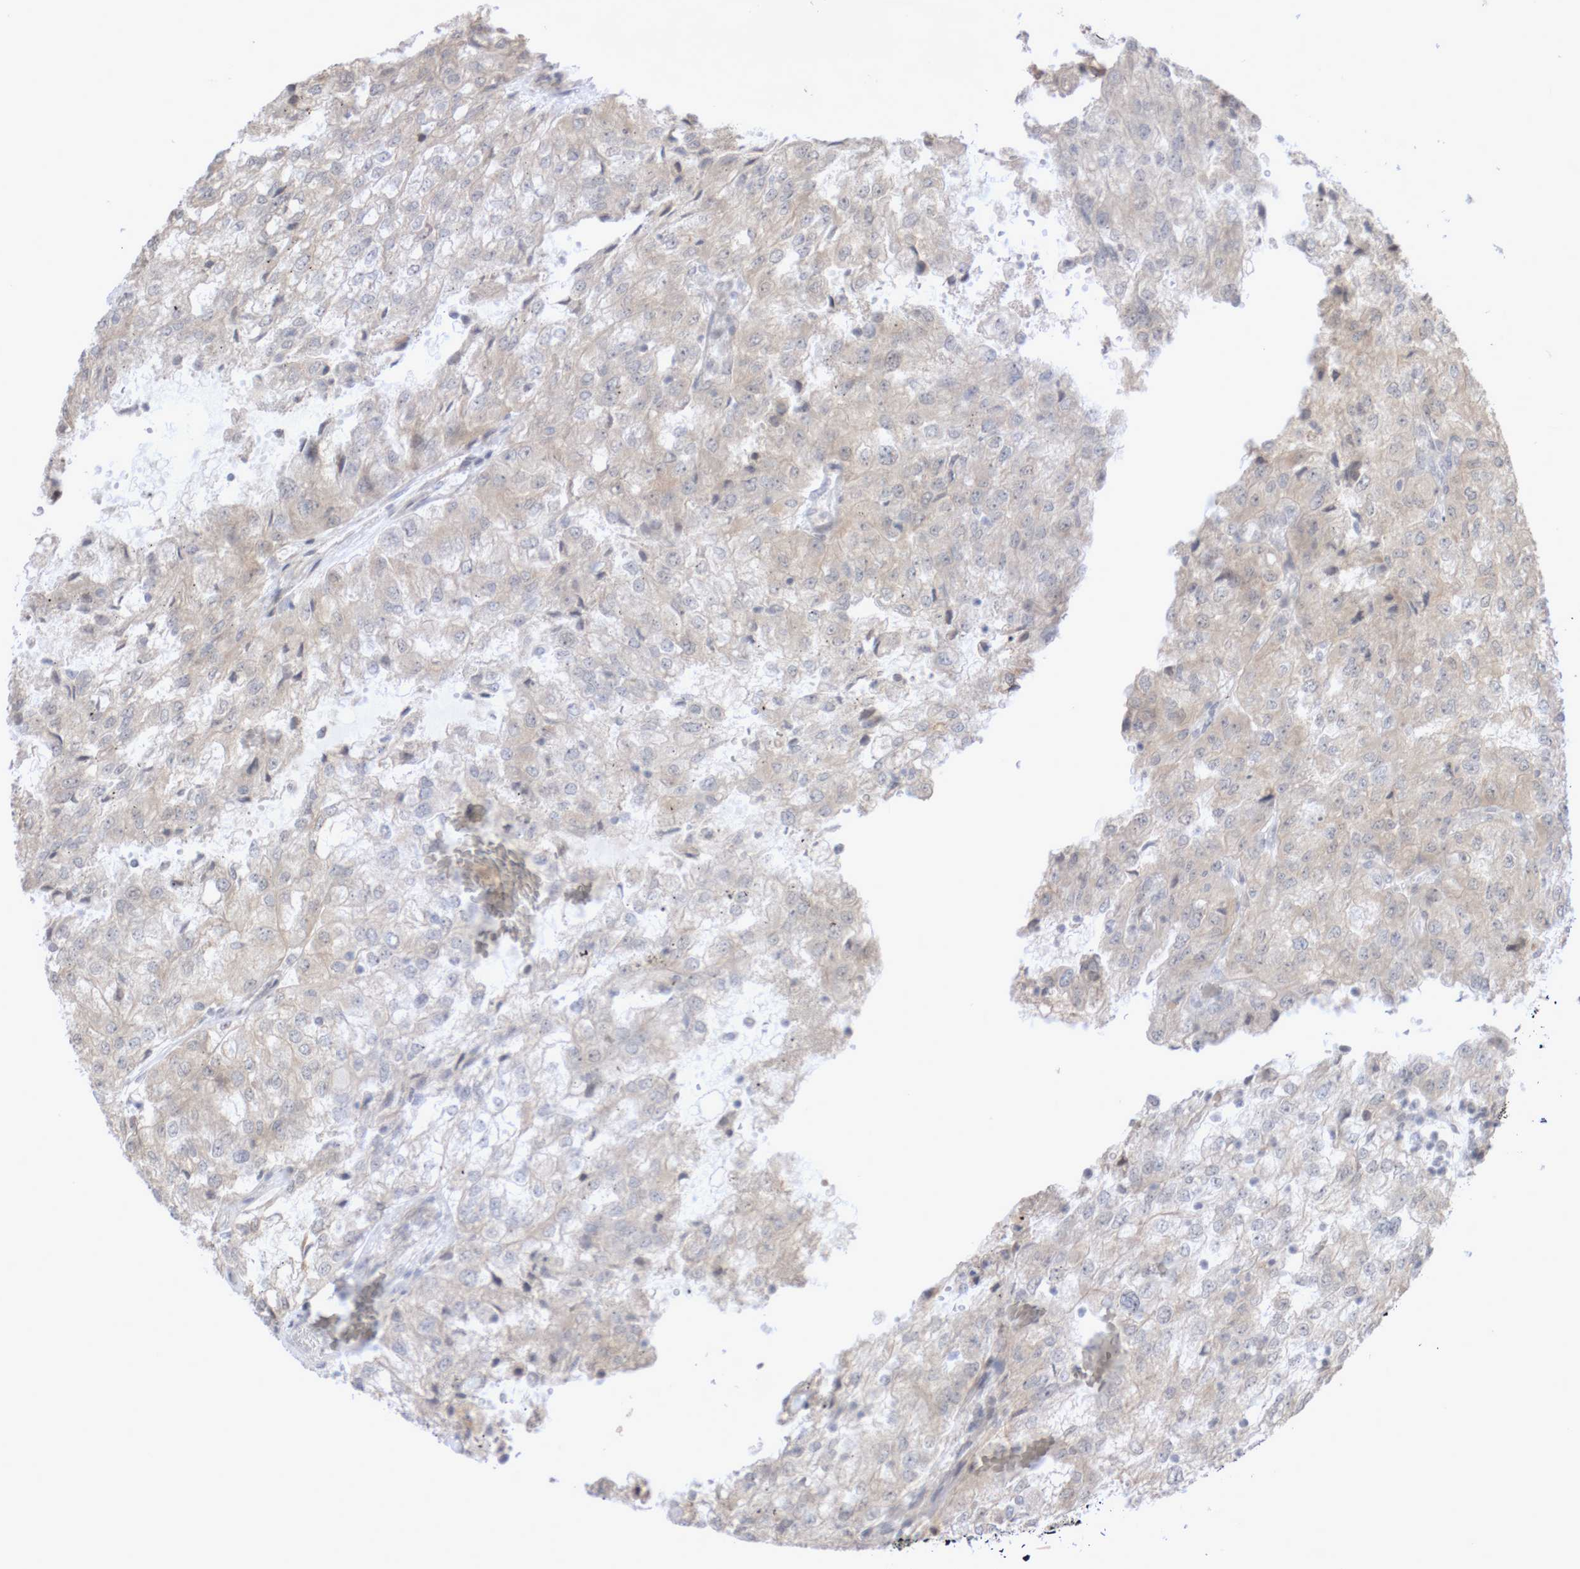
{"staining": {"intensity": "negative", "quantity": "none", "location": "none"}, "tissue": "renal cancer", "cell_type": "Tumor cells", "image_type": "cancer", "snomed": [{"axis": "morphology", "description": "Adenocarcinoma, NOS"}, {"axis": "topography", "description": "Kidney"}], "caption": "The image reveals no staining of tumor cells in renal cancer (adenocarcinoma). Brightfield microscopy of IHC stained with DAB (3,3'-diaminobenzidine) (brown) and hematoxylin (blue), captured at high magnification.", "gene": "DPH7", "patient": {"sex": "female", "age": 54}}